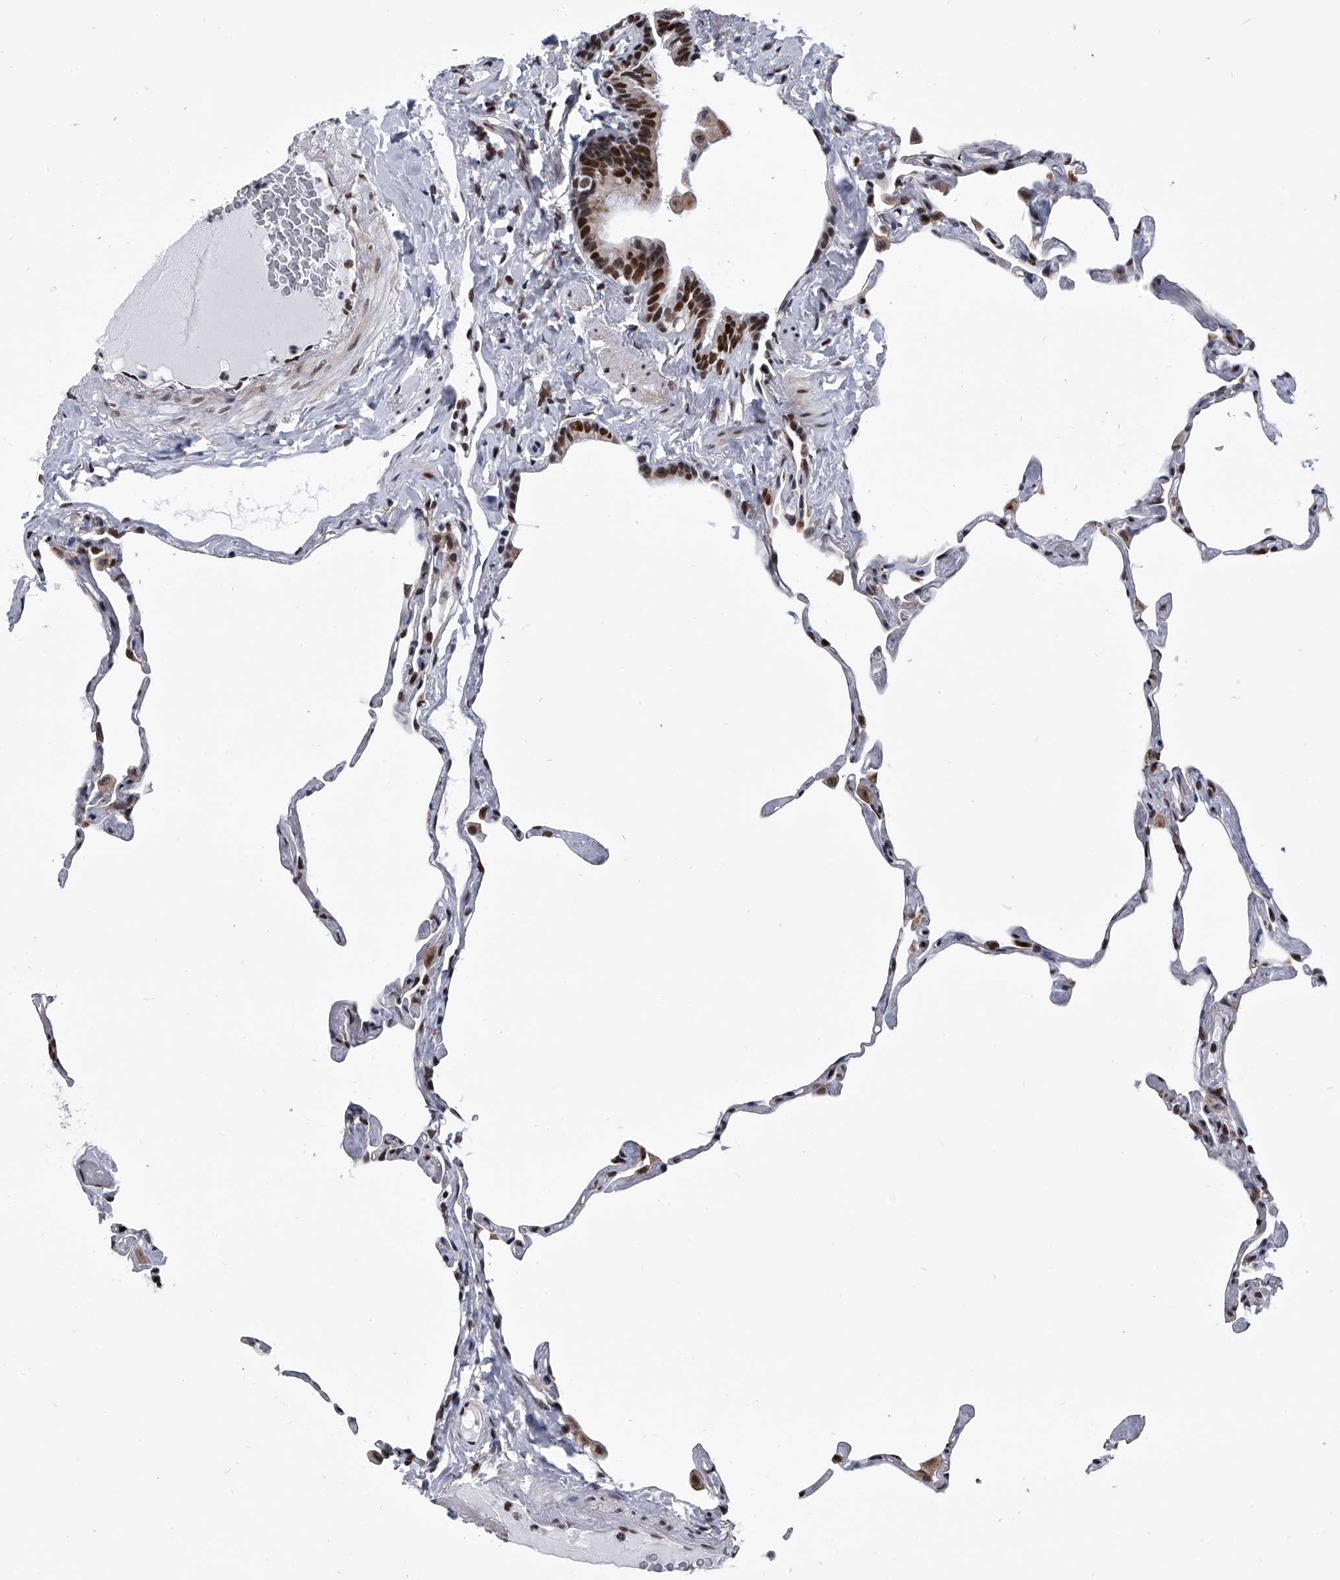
{"staining": {"intensity": "moderate", "quantity": "25%-75%", "location": "nuclear"}, "tissue": "lung", "cell_type": "Alveolar cells", "image_type": "normal", "snomed": [{"axis": "morphology", "description": "Normal tissue, NOS"}, {"axis": "topography", "description": "Lung"}], "caption": "Normal lung demonstrates moderate nuclear staining in about 25%-75% of alveolar cells, visualized by immunohistochemistry.", "gene": "SIM2", "patient": {"sex": "male", "age": 65}}